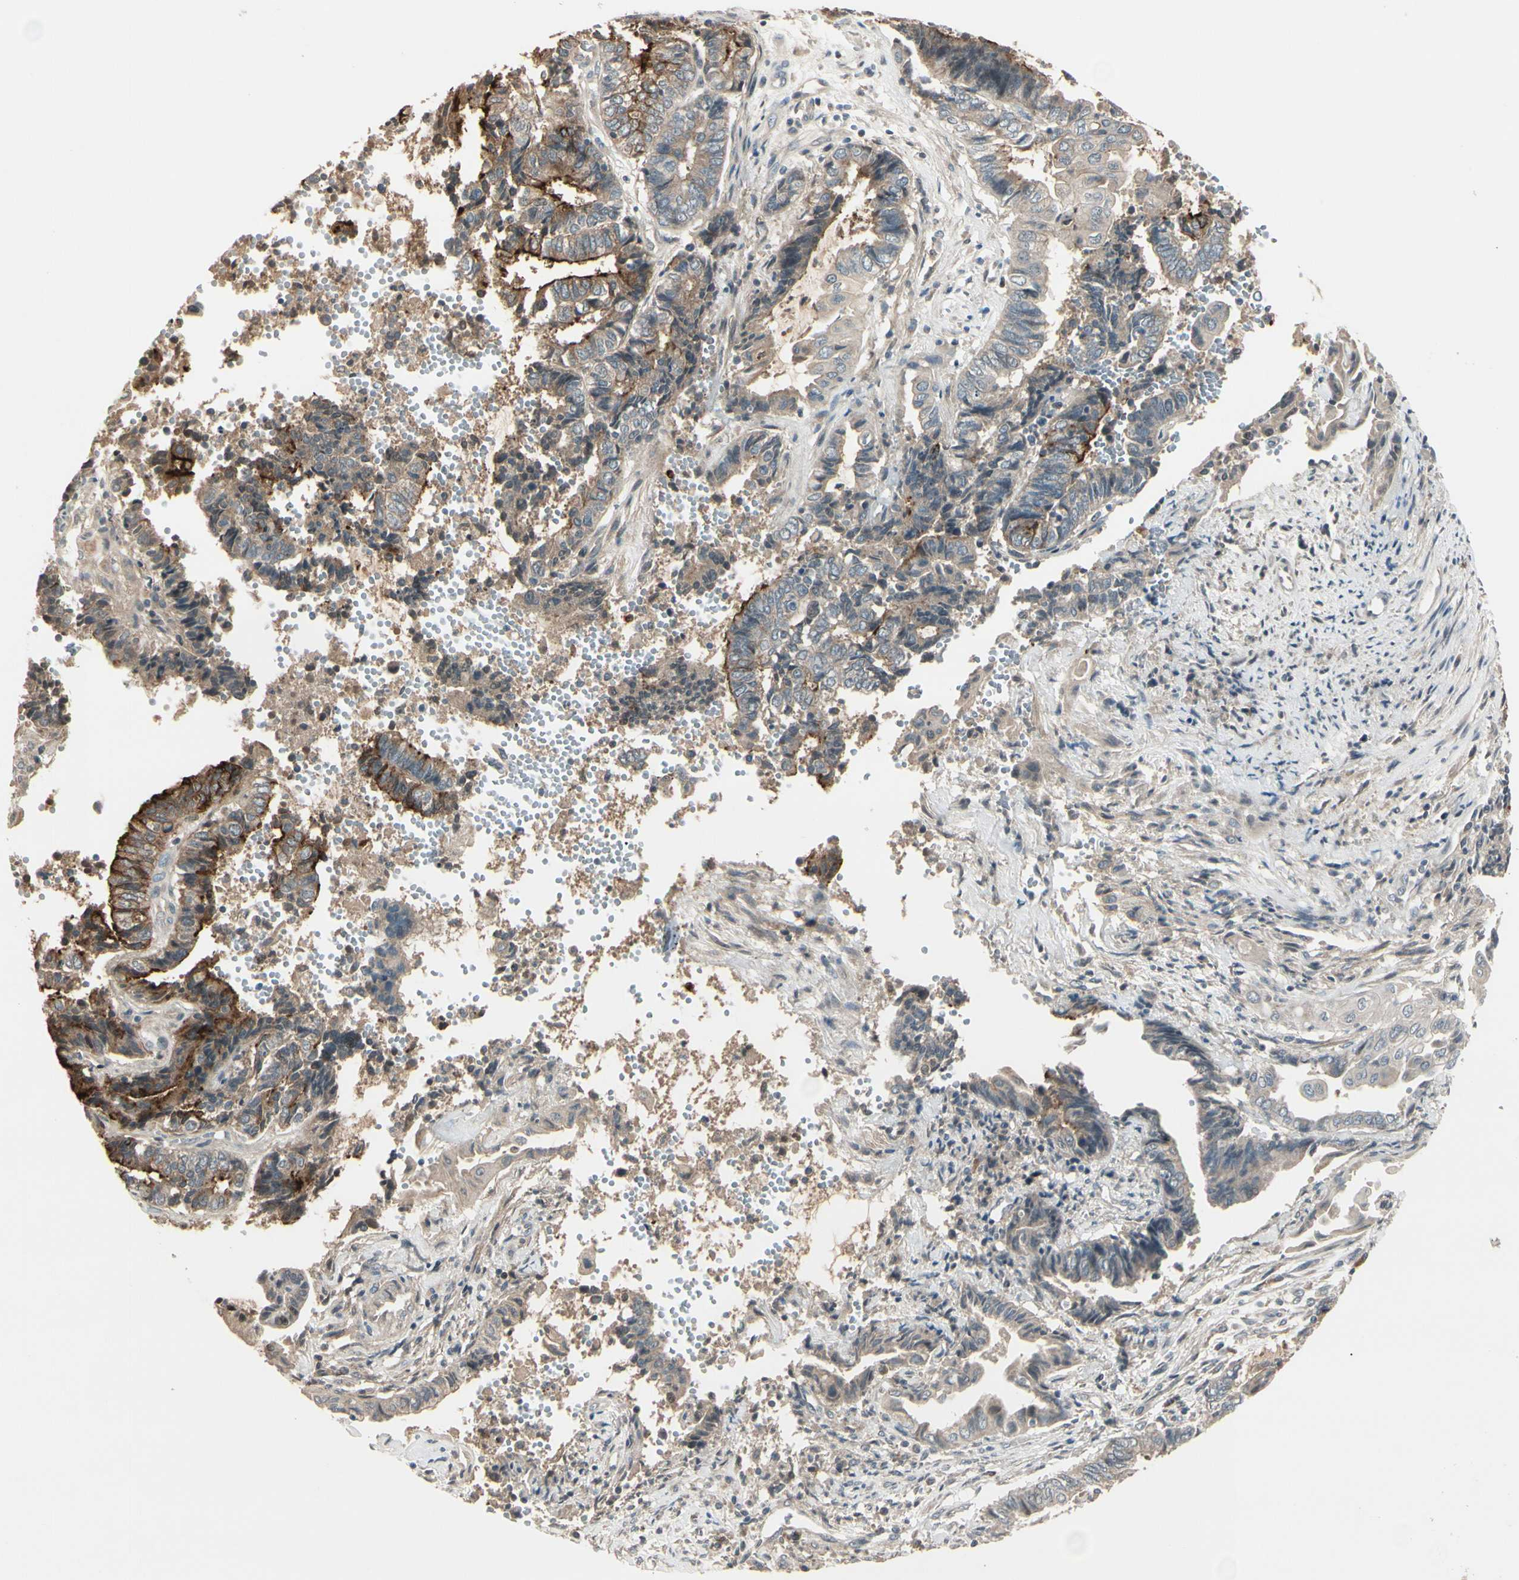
{"staining": {"intensity": "strong", "quantity": "25%-75%", "location": "cytoplasmic/membranous"}, "tissue": "endometrial cancer", "cell_type": "Tumor cells", "image_type": "cancer", "snomed": [{"axis": "morphology", "description": "Adenocarcinoma, NOS"}, {"axis": "topography", "description": "Uterus"}, {"axis": "topography", "description": "Endometrium"}], "caption": "Endometrial cancer stained with DAB immunohistochemistry shows high levels of strong cytoplasmic/membranous positivity in about 25%-75% of tumor cells.", "gene": "FHDC1", "patient": {"sex": "female", "age": 70}}